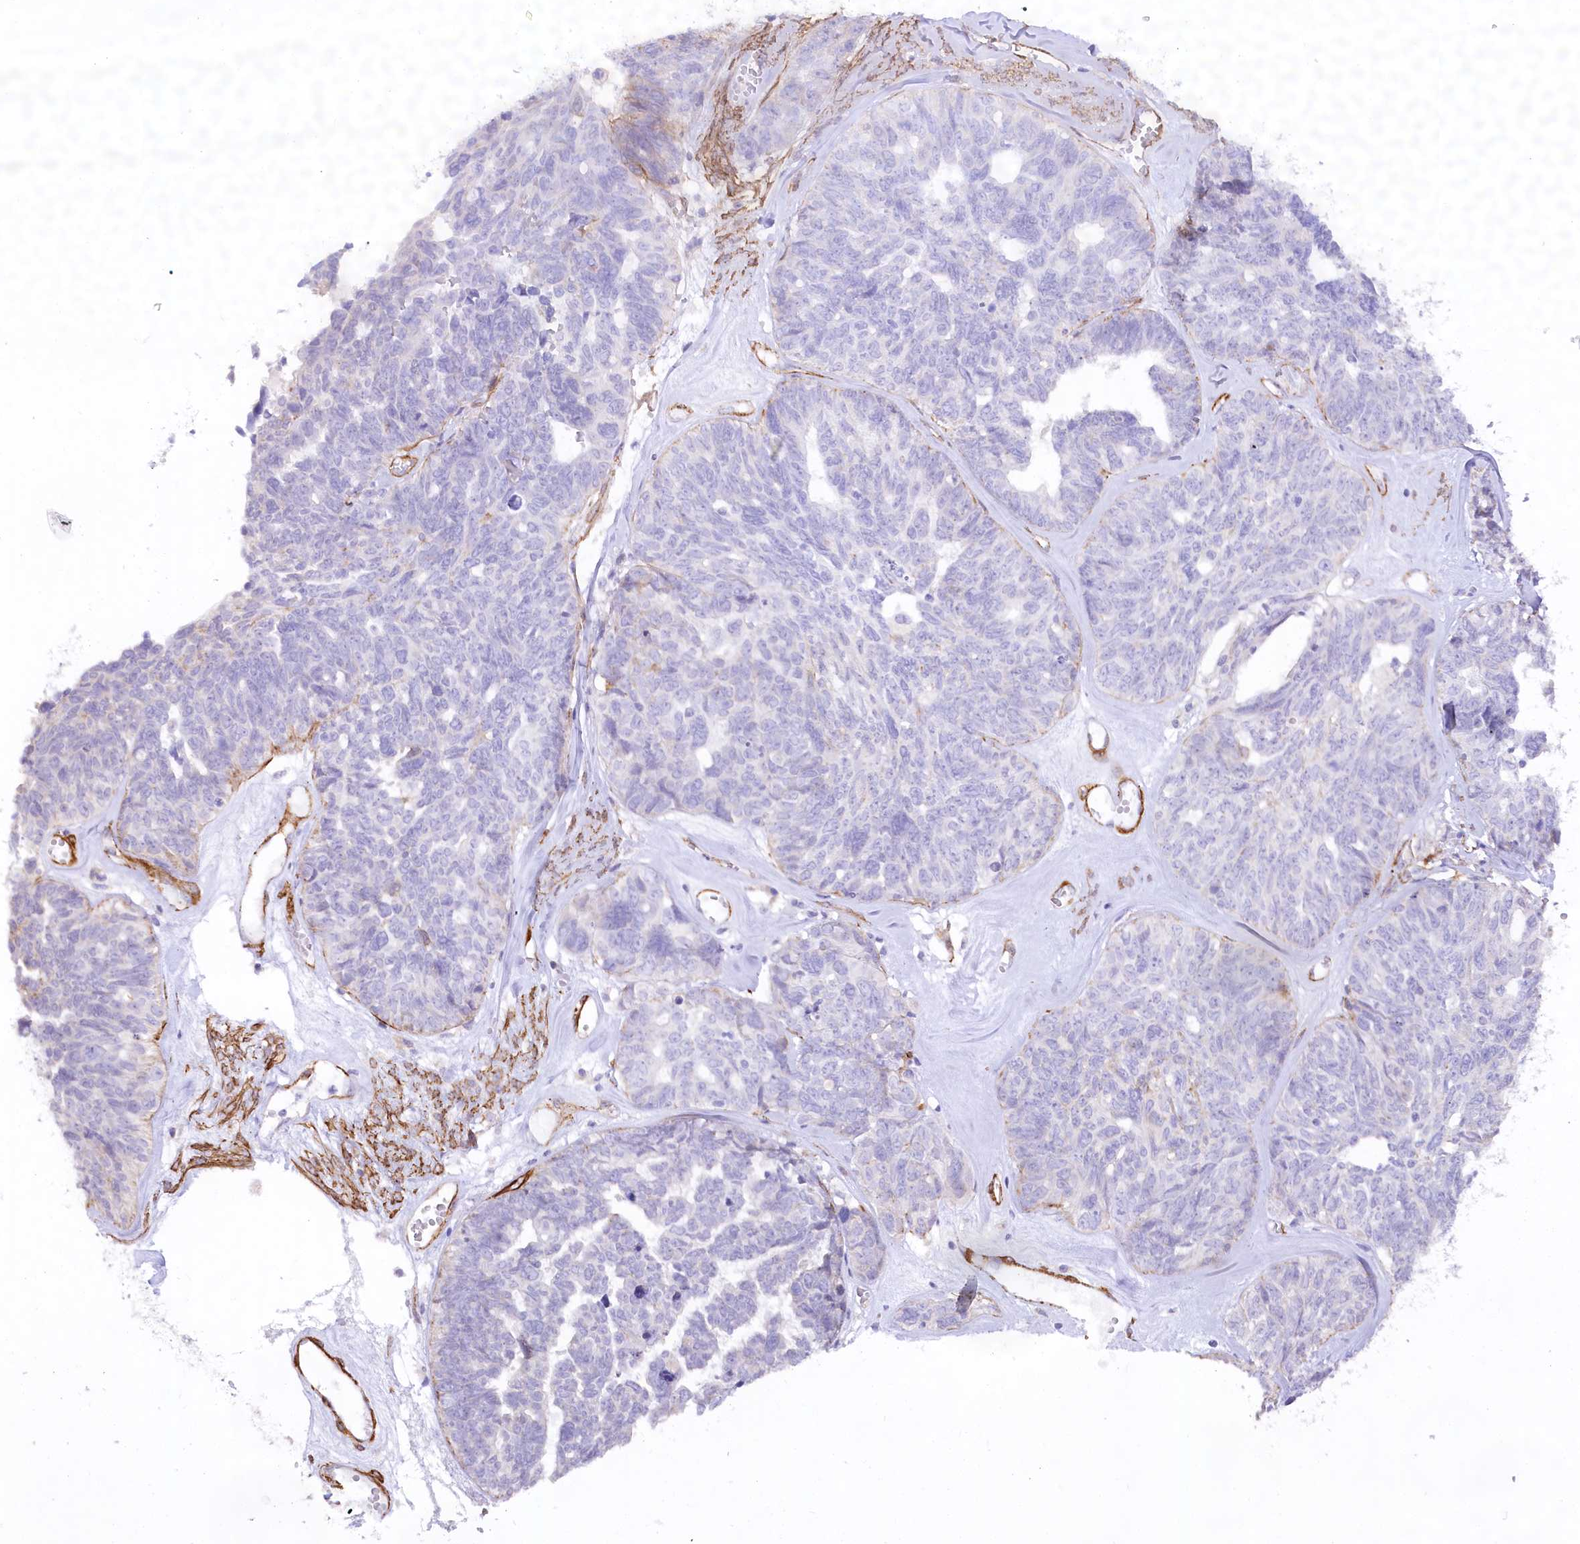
{"staining": {"intensity": "negative", "quantity": "none", "location": "none"}, "tissue": "ovarian cancer", "cell_type": "Tumor cells", "image_type": "cancer", "snomed": [{"axis": "morphology", "description": "Cystadenocarcinoma, serous, NOS"}, {"axis": "topography", "description": "Ovary"}], "caption": "IHC photomicrograph of neoplastic tissue: human ovarian cancer stained with DAB (3,3'-diaminobenzidine) demonstrates no significant protein expression in tumor cells. (Brightfield microscopy of DAB immunohistochemistry (IHC) at high magnification).", "gene": "SYNPO2", "patient": {"sex": "female", "age": 79}}